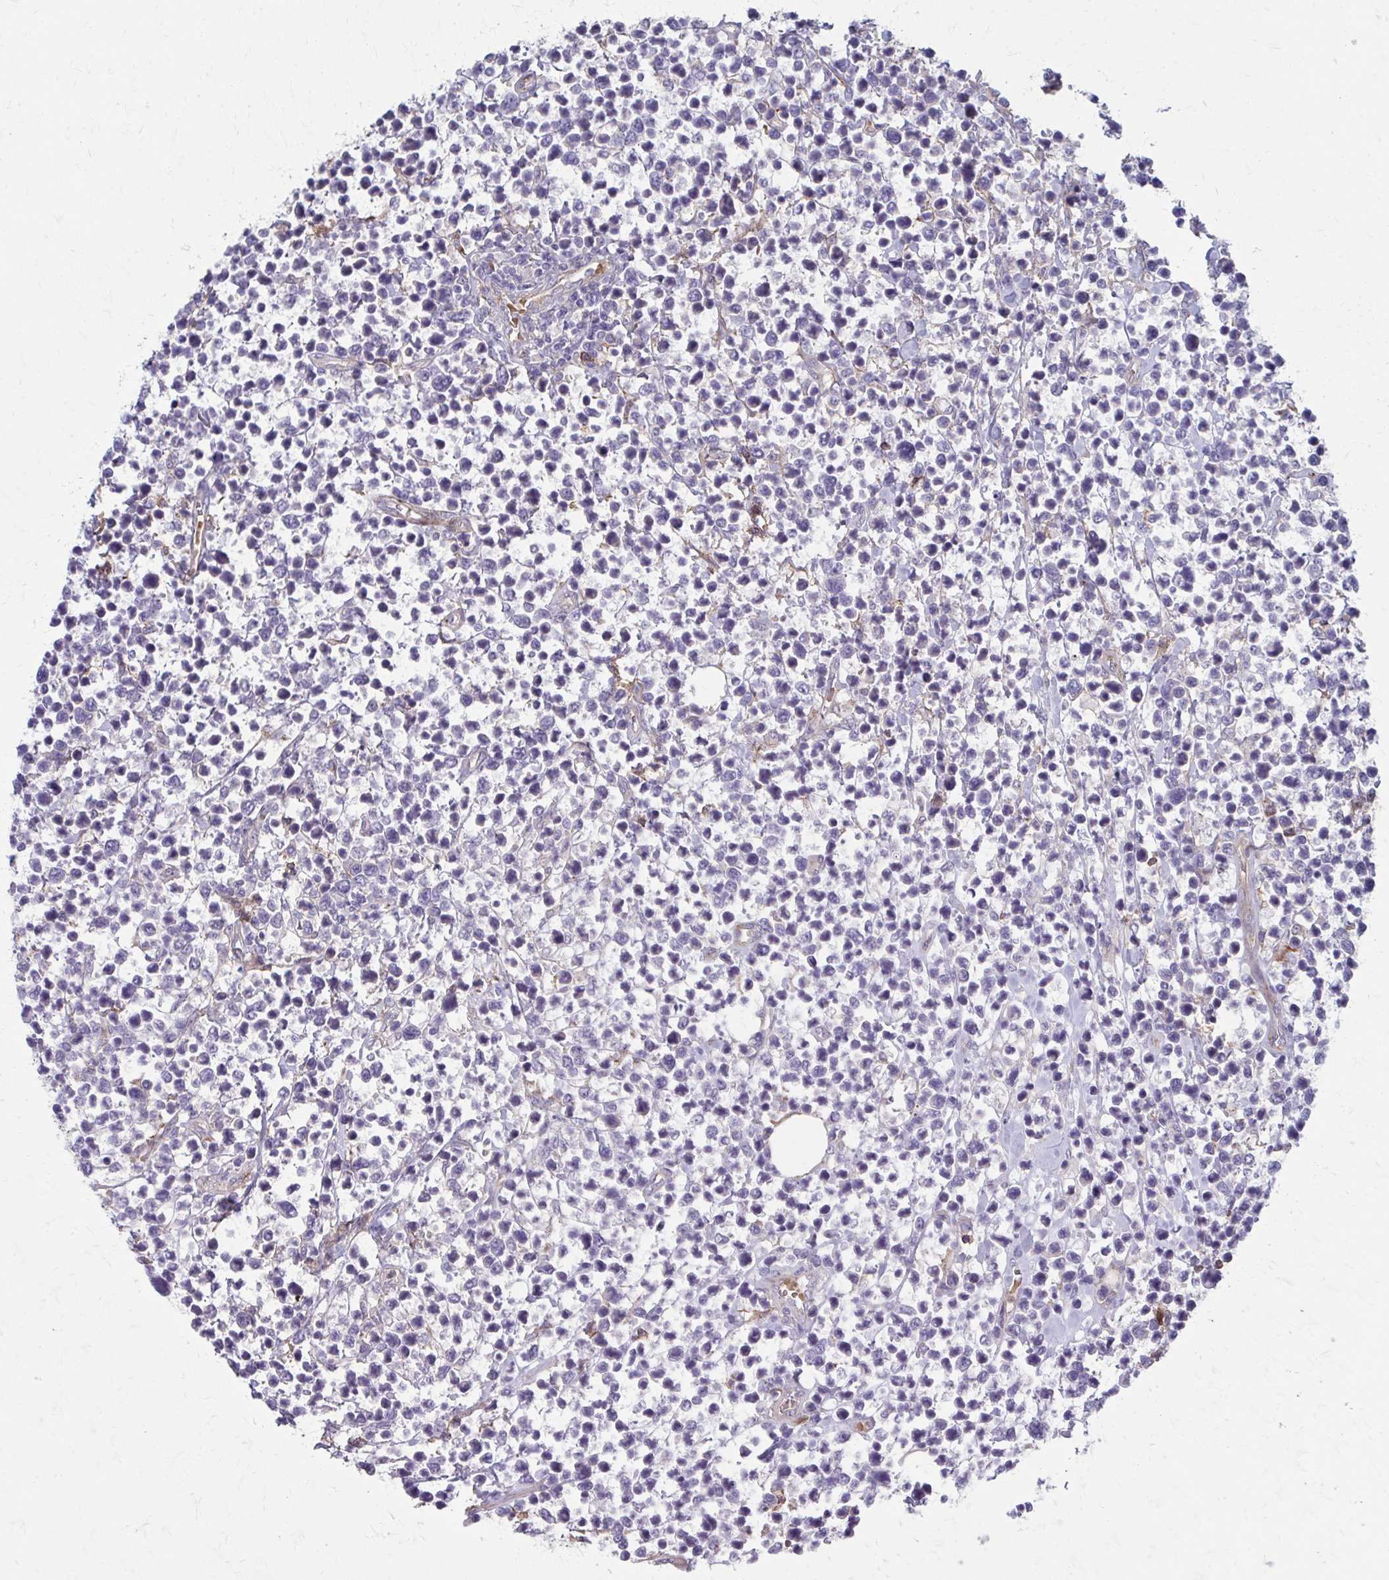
{"staining": {"intensity": "negative", "quantity": "none", "location": "none"}, "tissue": "lymphoma", "cell_type": "Tumor cells", "image_type": "cancer", "snomed": [{"axis": "morphology", "description": "Malignant lymphoma, non-Hodgkin's type, High grade"}, {"axis": "topography", "description": "Soft tissue"}], "caption": "Immunohistochemical staining of human high-grade malignant lymphoma, non-Hodgkin's type reveals no significant expression in tumor cells.", "gene": "MMP14", "patient": {"sex": "female", "age": 56}}